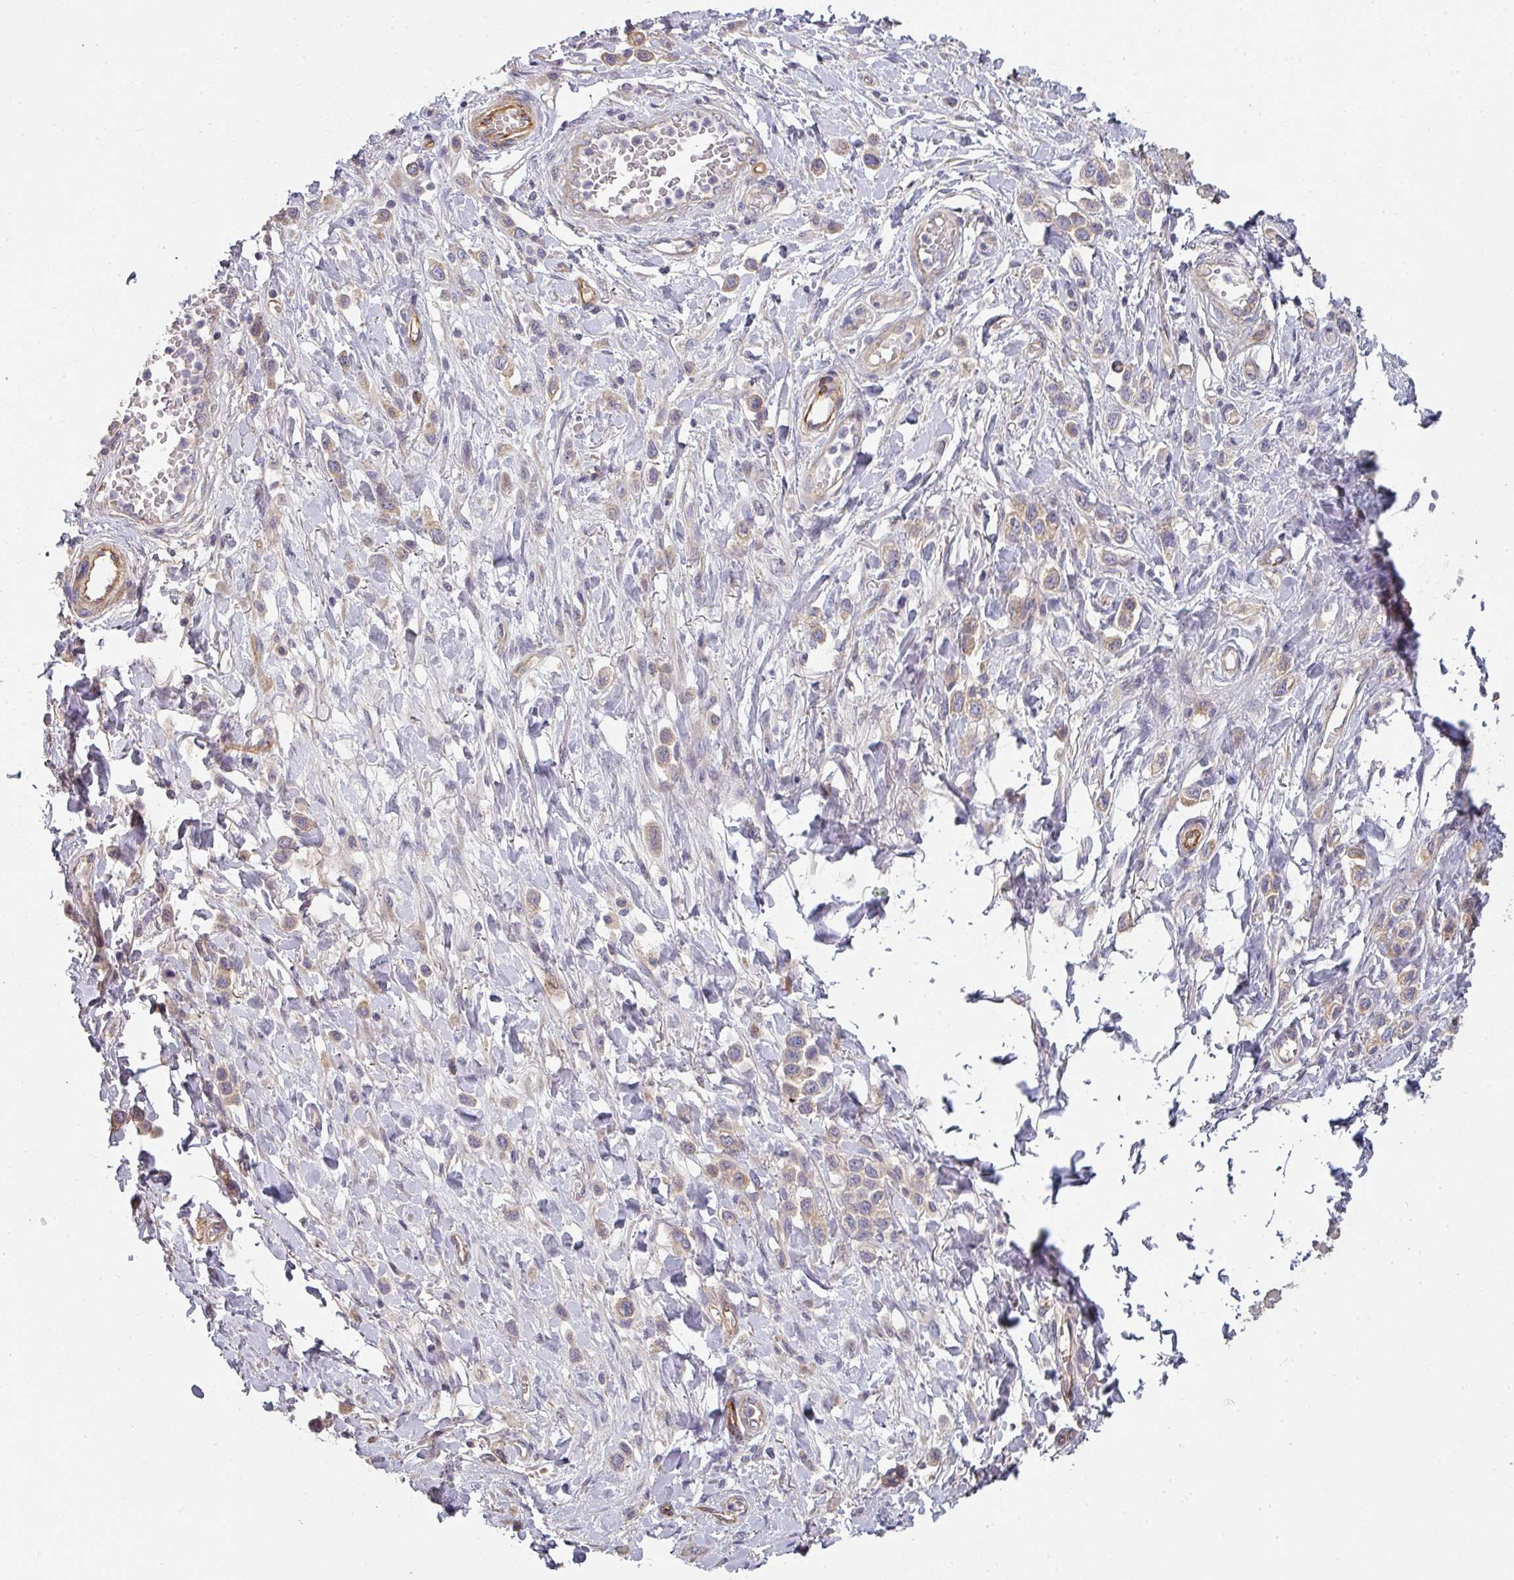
{"staining": {"intensity": "negative", "quantity": "none", "location": "none"}, "tissue": "stomach cancer", "cell_type": "Tumor cells", "image_type": "cancer", "snomed": [{"axis": "morphology", "description": "Adenocarcinoma, NOS"}, {"axis": "topography", "description": "Stomach"}], "caption": "This is an IHC histopathology image of human stomach adenocarcinoma. There is no expression in tumor cells.", "gene": "PCDH1", "patient": {"sex": "female", "age": 65}}